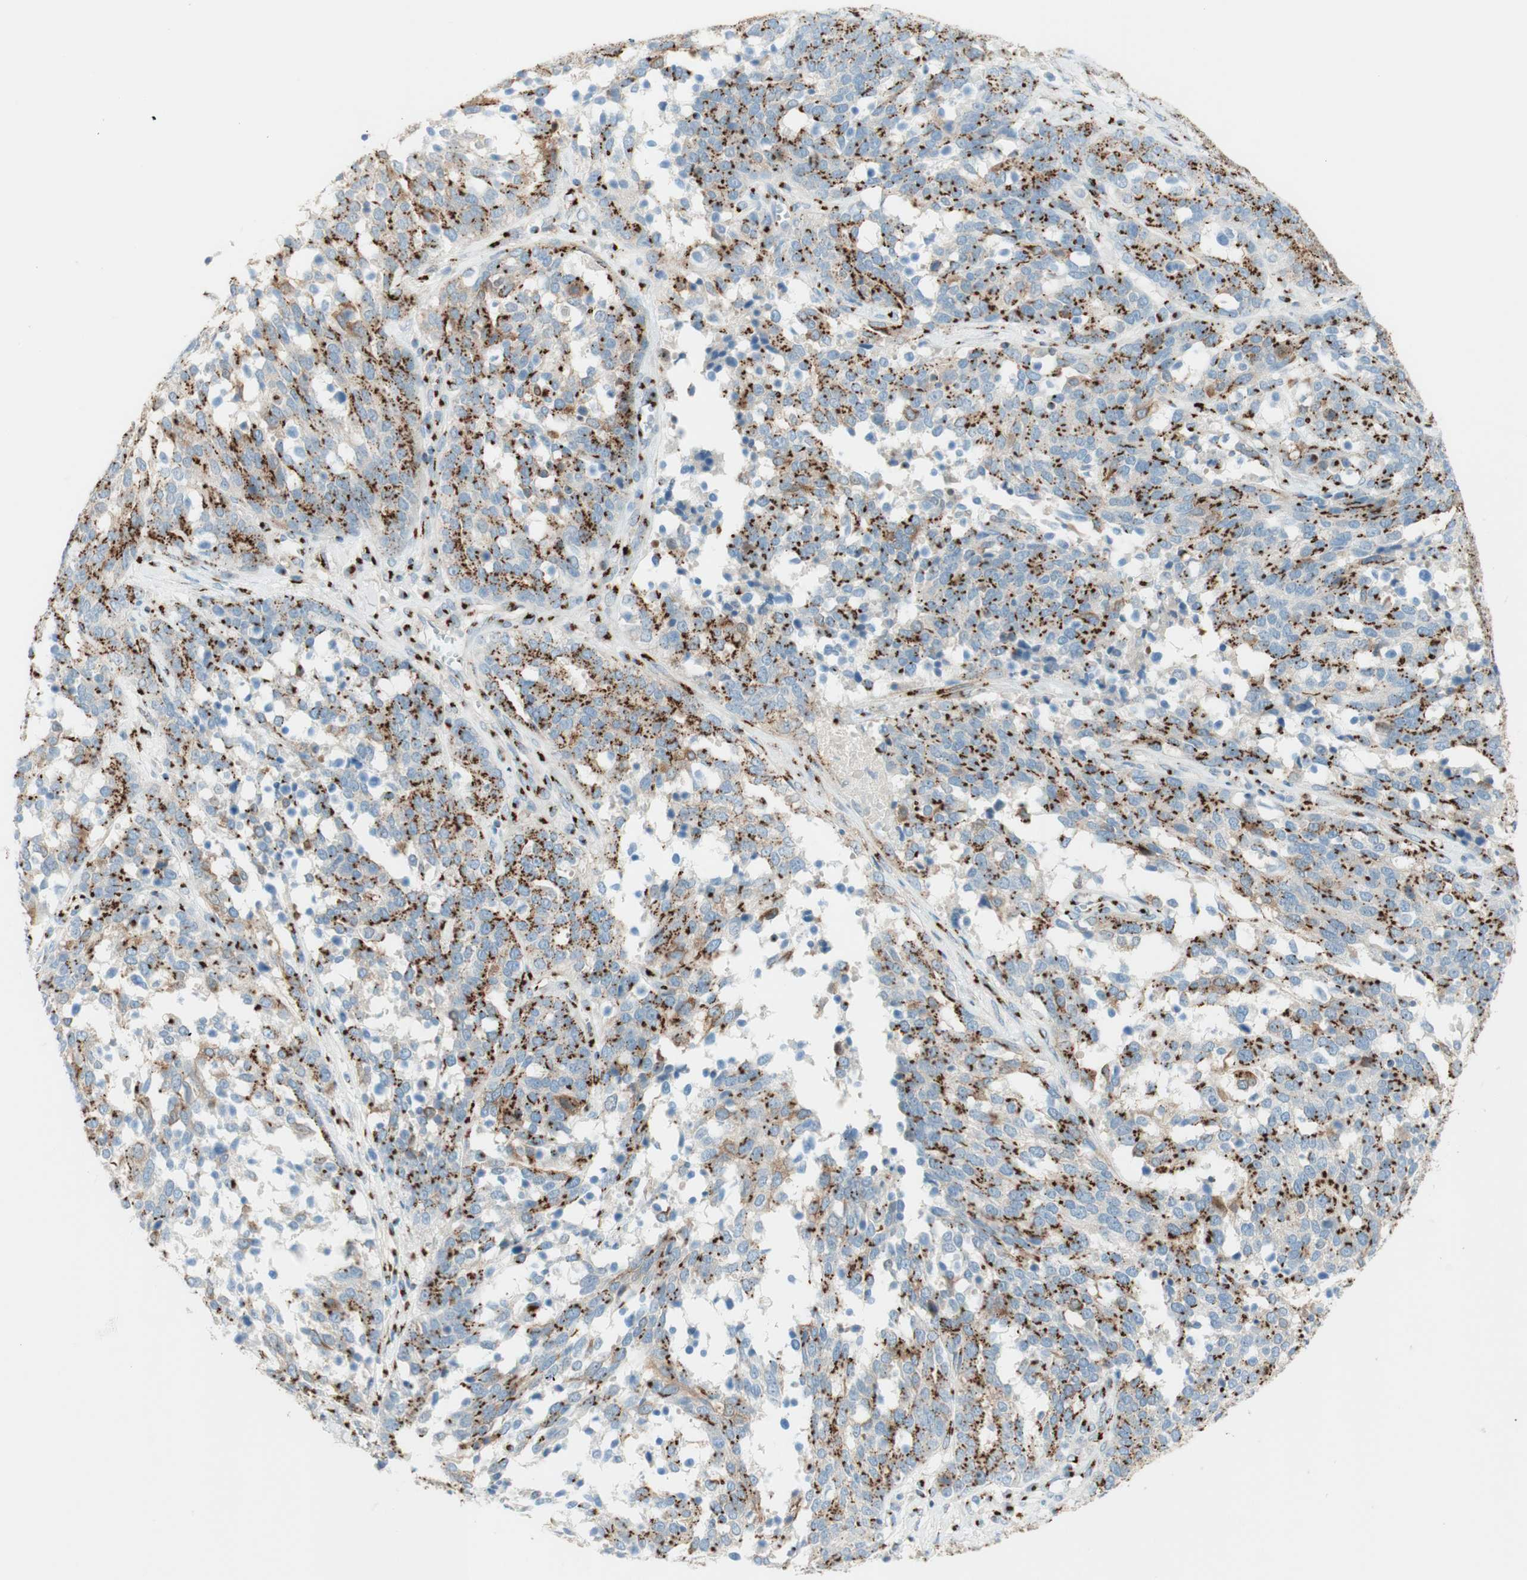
{"staining": {"intensity": "strong", "quantity": "25%-75%", "location": "cytoplasmic/membranous"}, "tissue": "ovarian cancer", "cell_type": "Tumor cells", "image_type": "cancer", "snomed": [{"axis": "morphology", "description": "Cystadenocarcinoma, serous, NOS"}, {"axis": "topography", "description": "Ovary"}], "caption": "The histopathology image displays immunohistochemical staining of serous cystadenocarcinoma (ovarian). There is strong cytoplasmic/membranous positivity is present in approximately 25%-75% of tumor cells.", "gene": "GOLGB1", "patient": {"sex": "female", "age": 44}}